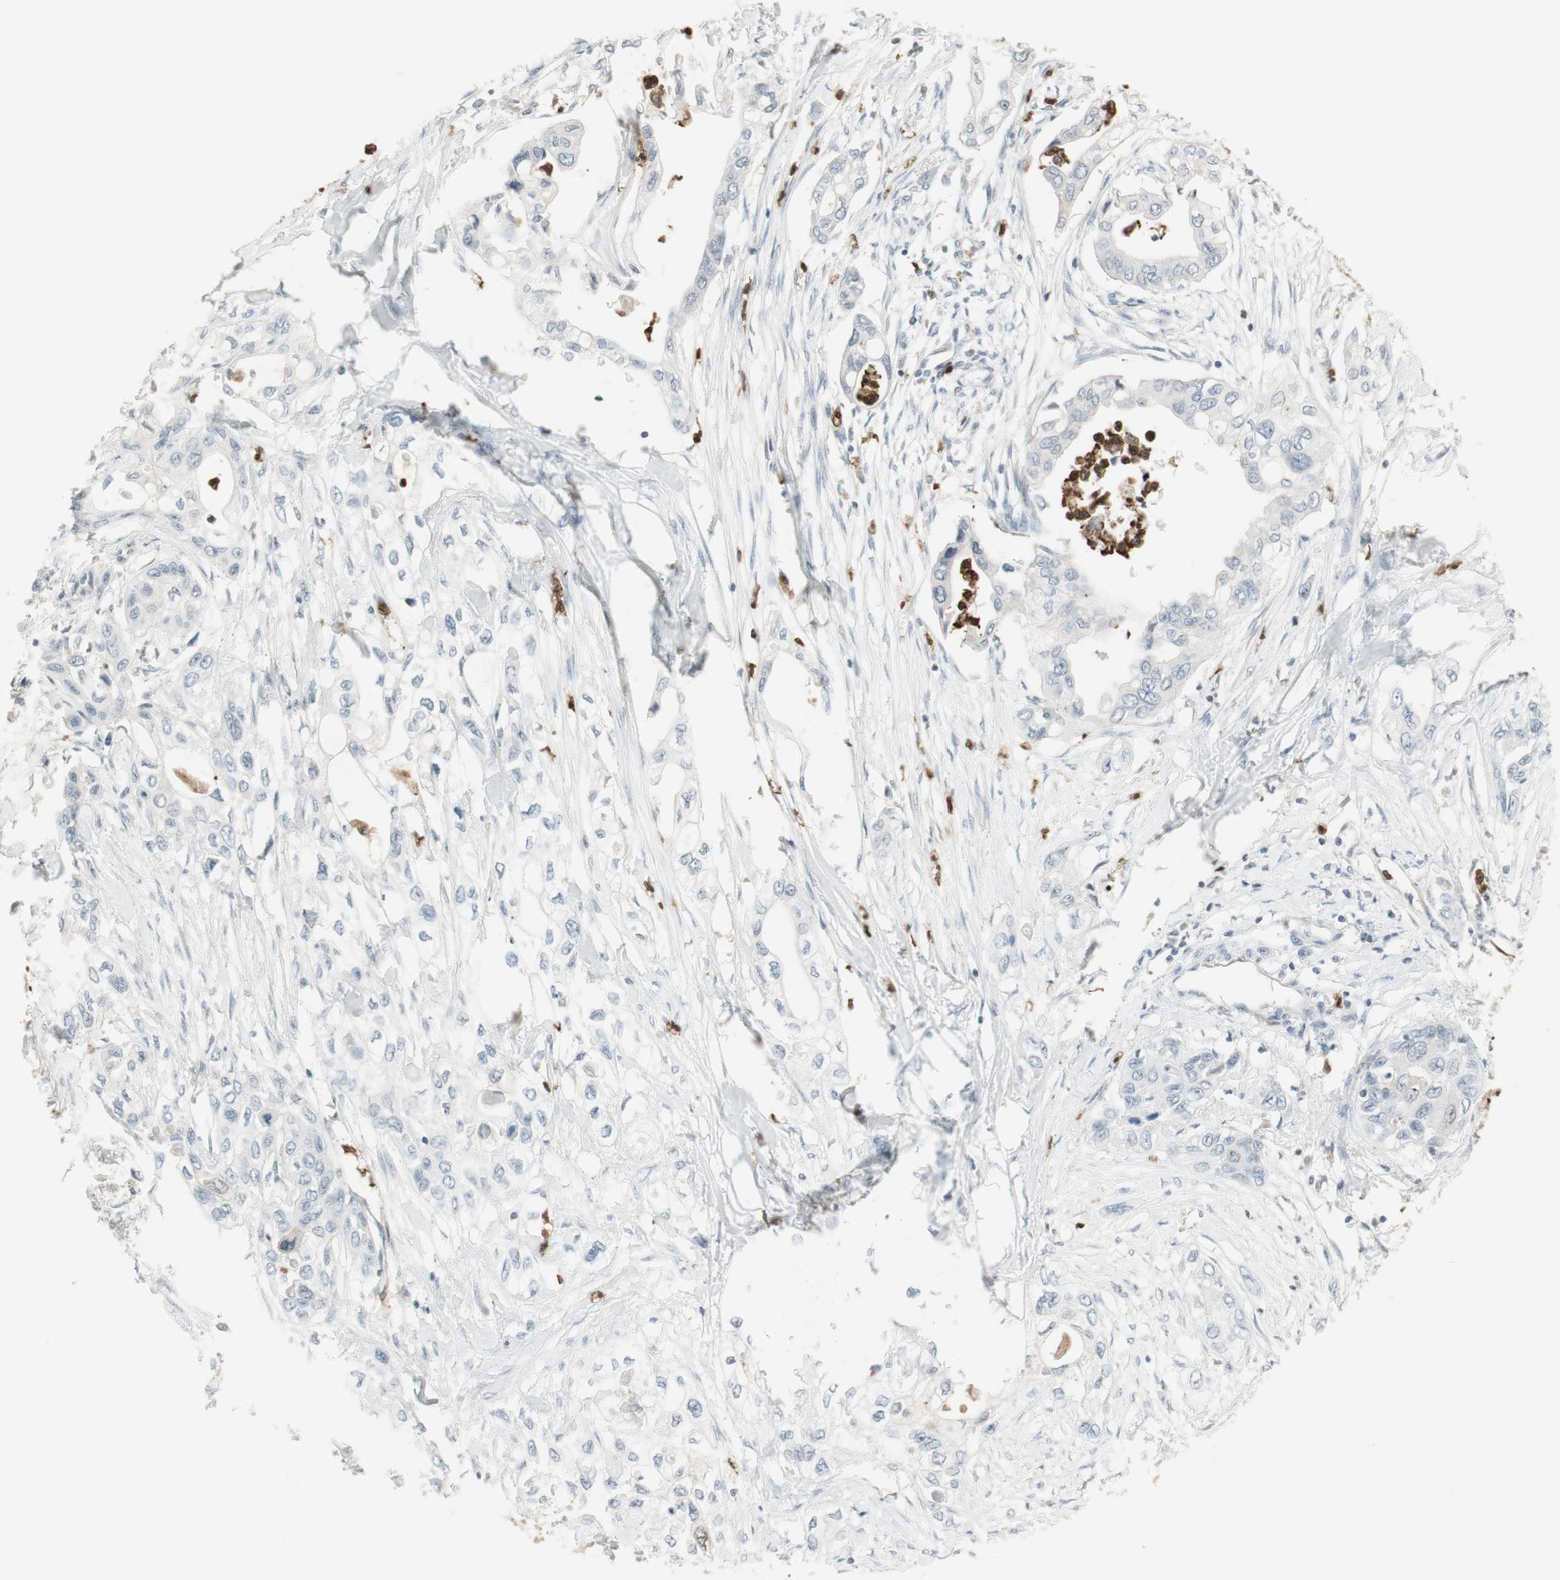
{"staining": {"intensity": "negative", "quantity": "none", "location": "none"}, "tissue": "pancreatic cancer", "cell_type": "Tumor cells", "image_type": "cancer", "snomed": [{"axis": "morphology", "description": "Adenocarcinoma, NOS"}, {"axis": "topography", "description": "Pancreas"}], "caption": "The micrograph shows no significant expression in tumor cells of adenocarcinoma (pancreatic). The staining is performed using DAB (3,3'-diaminobenzidine) brown chromogen with nuclei counter-stained in using hematoxylin.", "gene": "NID1", "patient": {"sex": "female", "age": 70}}